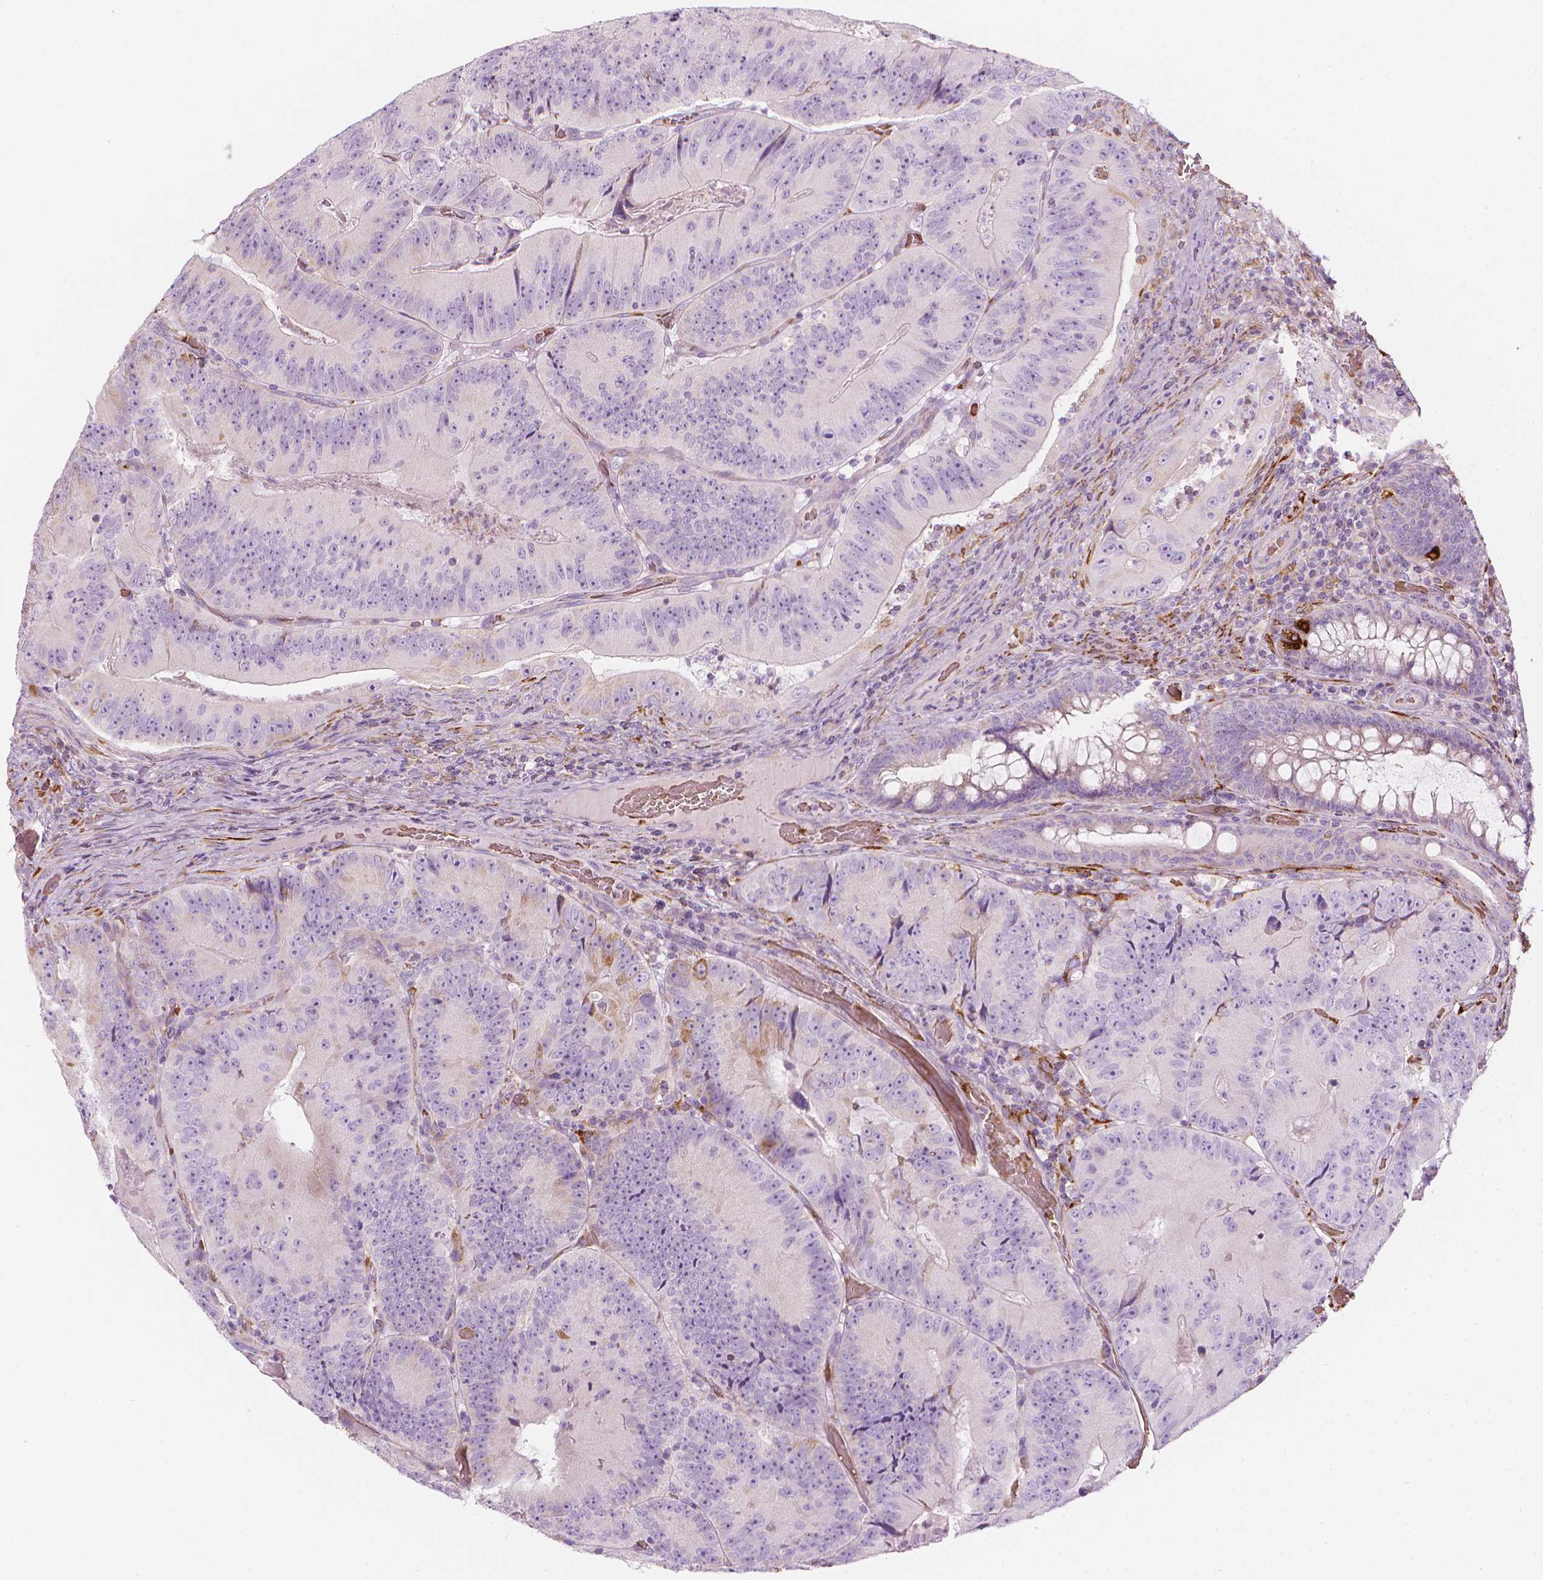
{"staining": {"intensity": "negative", "quantity": "none", "location": "none"}, "tissue": "colorectal cancer", "cell_type": "Tumor cells", "image_type": "cancer", "snomed": [{"axis": "morphology", "description": "Adenocarcinoma, NOS"}, {"axis": "topography", "description": "Colon"}], "caption": "Immunohistochemistry (IHC) of human colorectal cancer reveals no staining in tumor cells. (DAB (3,3'-diaminobenzidine) IHC, high magnification).", "gene": "CES1", "patient": {"sex": "female", "age": 86}}